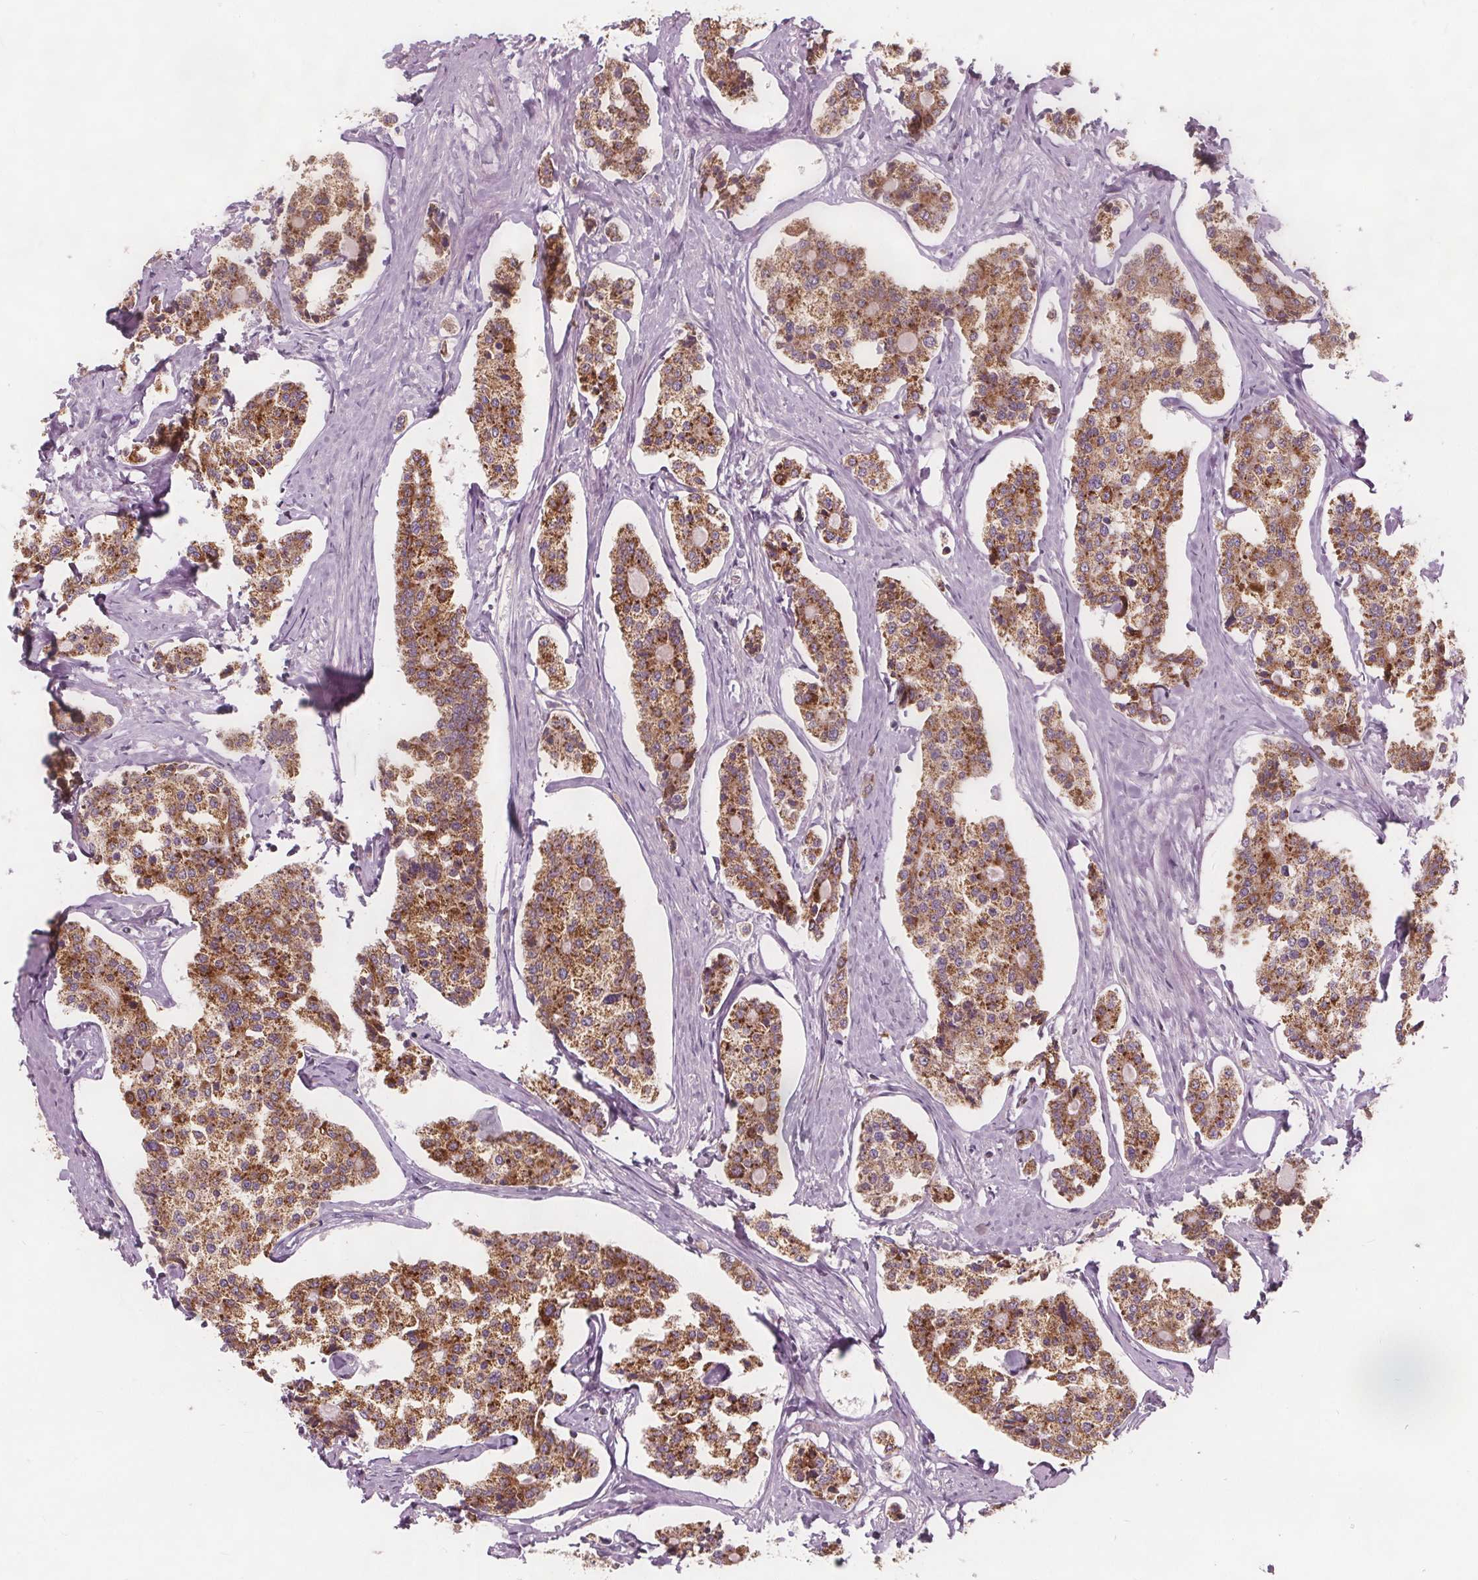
{"staining": {"intensity": "moderate", "quantity": ">75%", "location": "cytoplasmic/membranous"}, "tissue": "carcinoid", "cell_type": "Tumor cells", "image_type": "cancer", "snomed": [{"axis": "morphology", "description": "Carcinoid, malignant, NOS"}, {"axis": "topography", "description": "Small intestine"}], "caption": "Protein expression analysis of human carcinoid (malignant) reveals moderate cytoplasmic/membranous positivity in about >75% of tumor cells. (DAB (3,3'-diaminobenzidine) IHC, brown staining for protein, blue staining for nuclei).", "gene": "ECI2", "patient": {"sex": "female", "age": 65}}